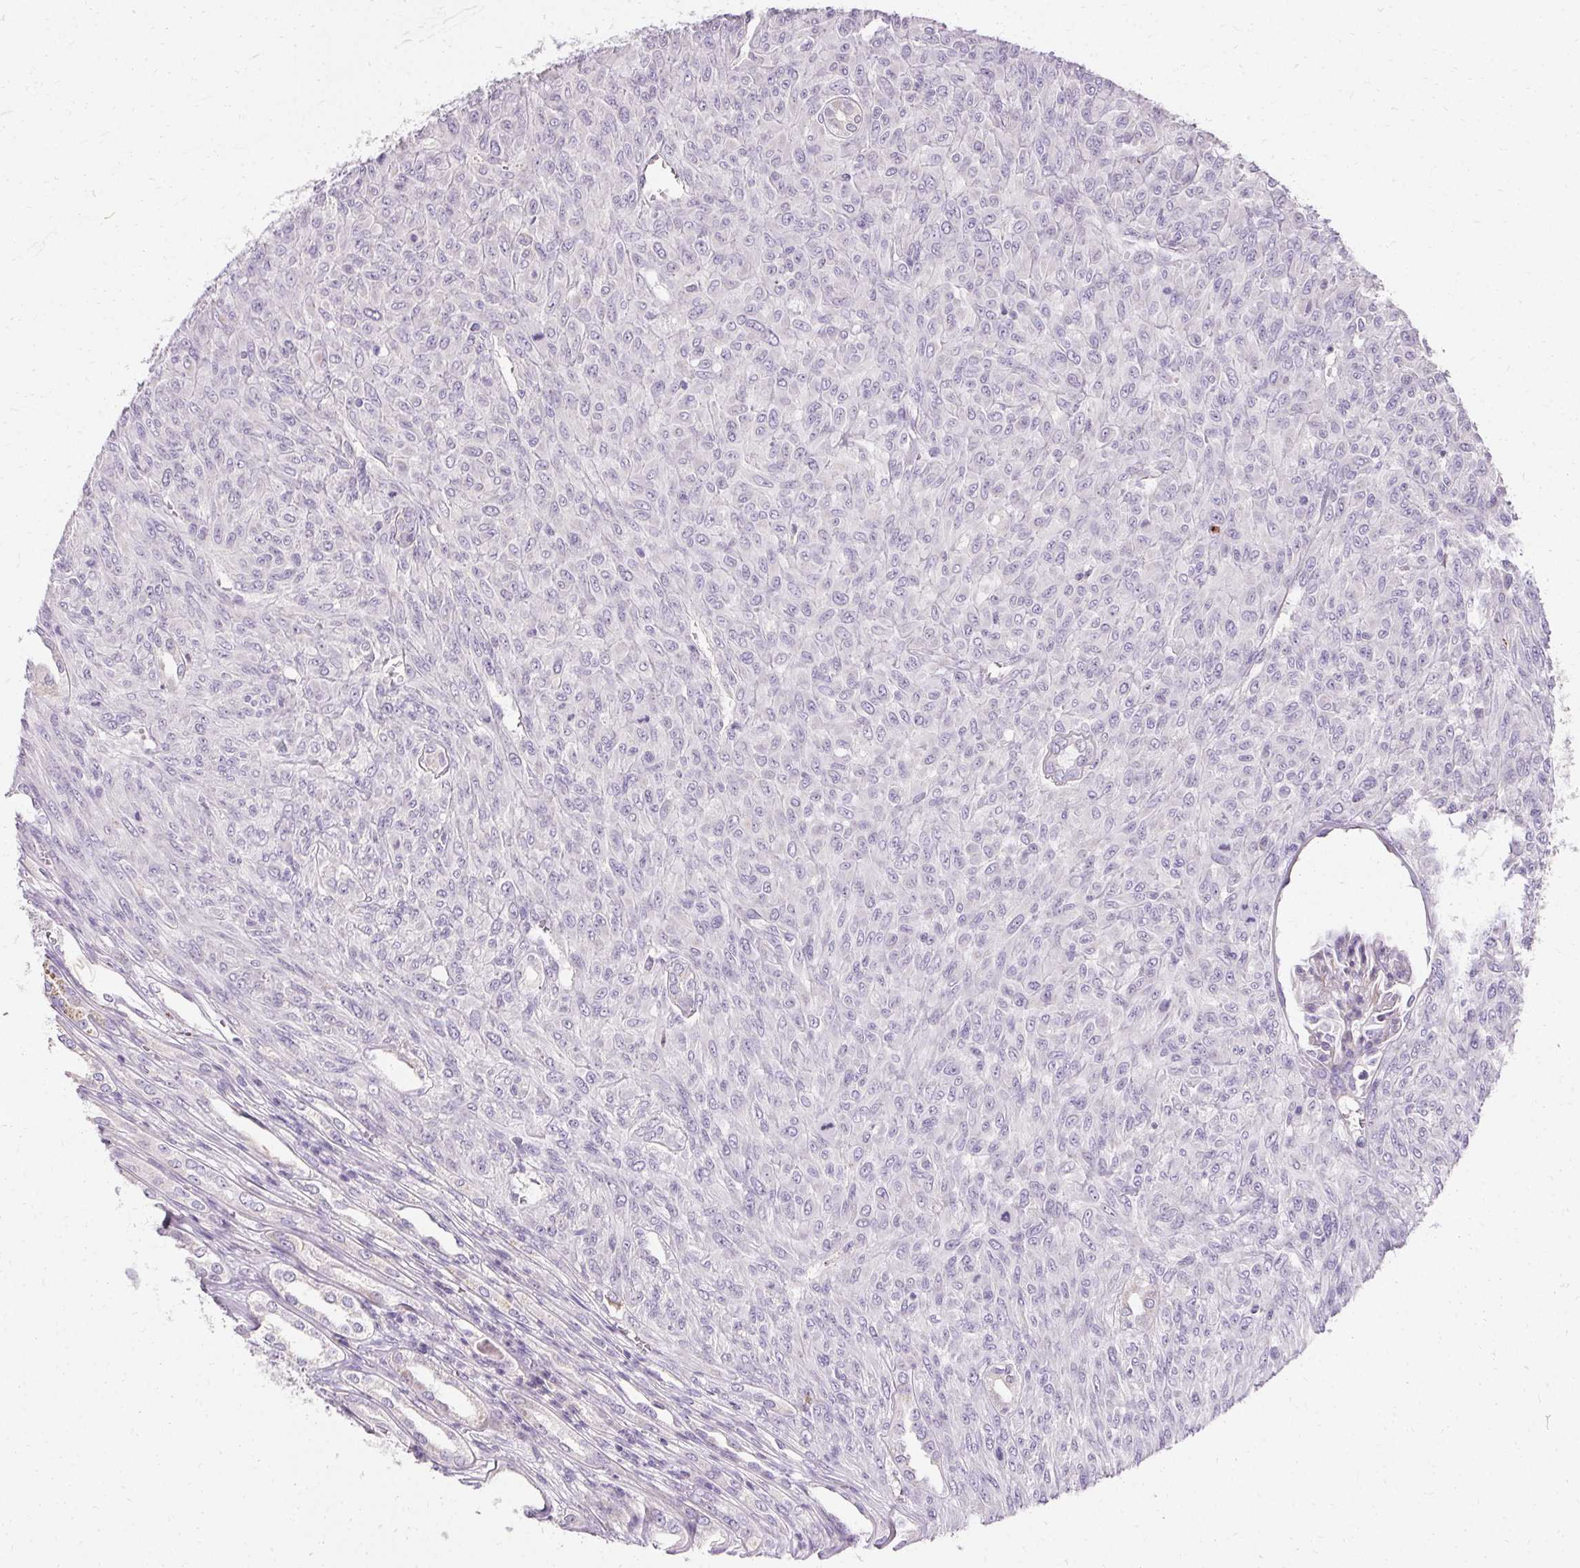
{"staining": {"intensity": "negative", "quantity": "none", "location": "none"}, "tissue": "renal cancer", "cell_type": "Tumor cells", "image_type": "cancer", "snomed": [{"axis": "morphology", "description": "Adenocarcinoma, NOS"}, {"axis": "topography", "description": "Kidney"}], "caption": "Image shows no protein positivity in tumor cells of renal cancer (adenocarcinoma) tissue. Nuclei are stained in blue.", "gene": "TRIP13", "patient": {"sex": "male", "age": 58}}